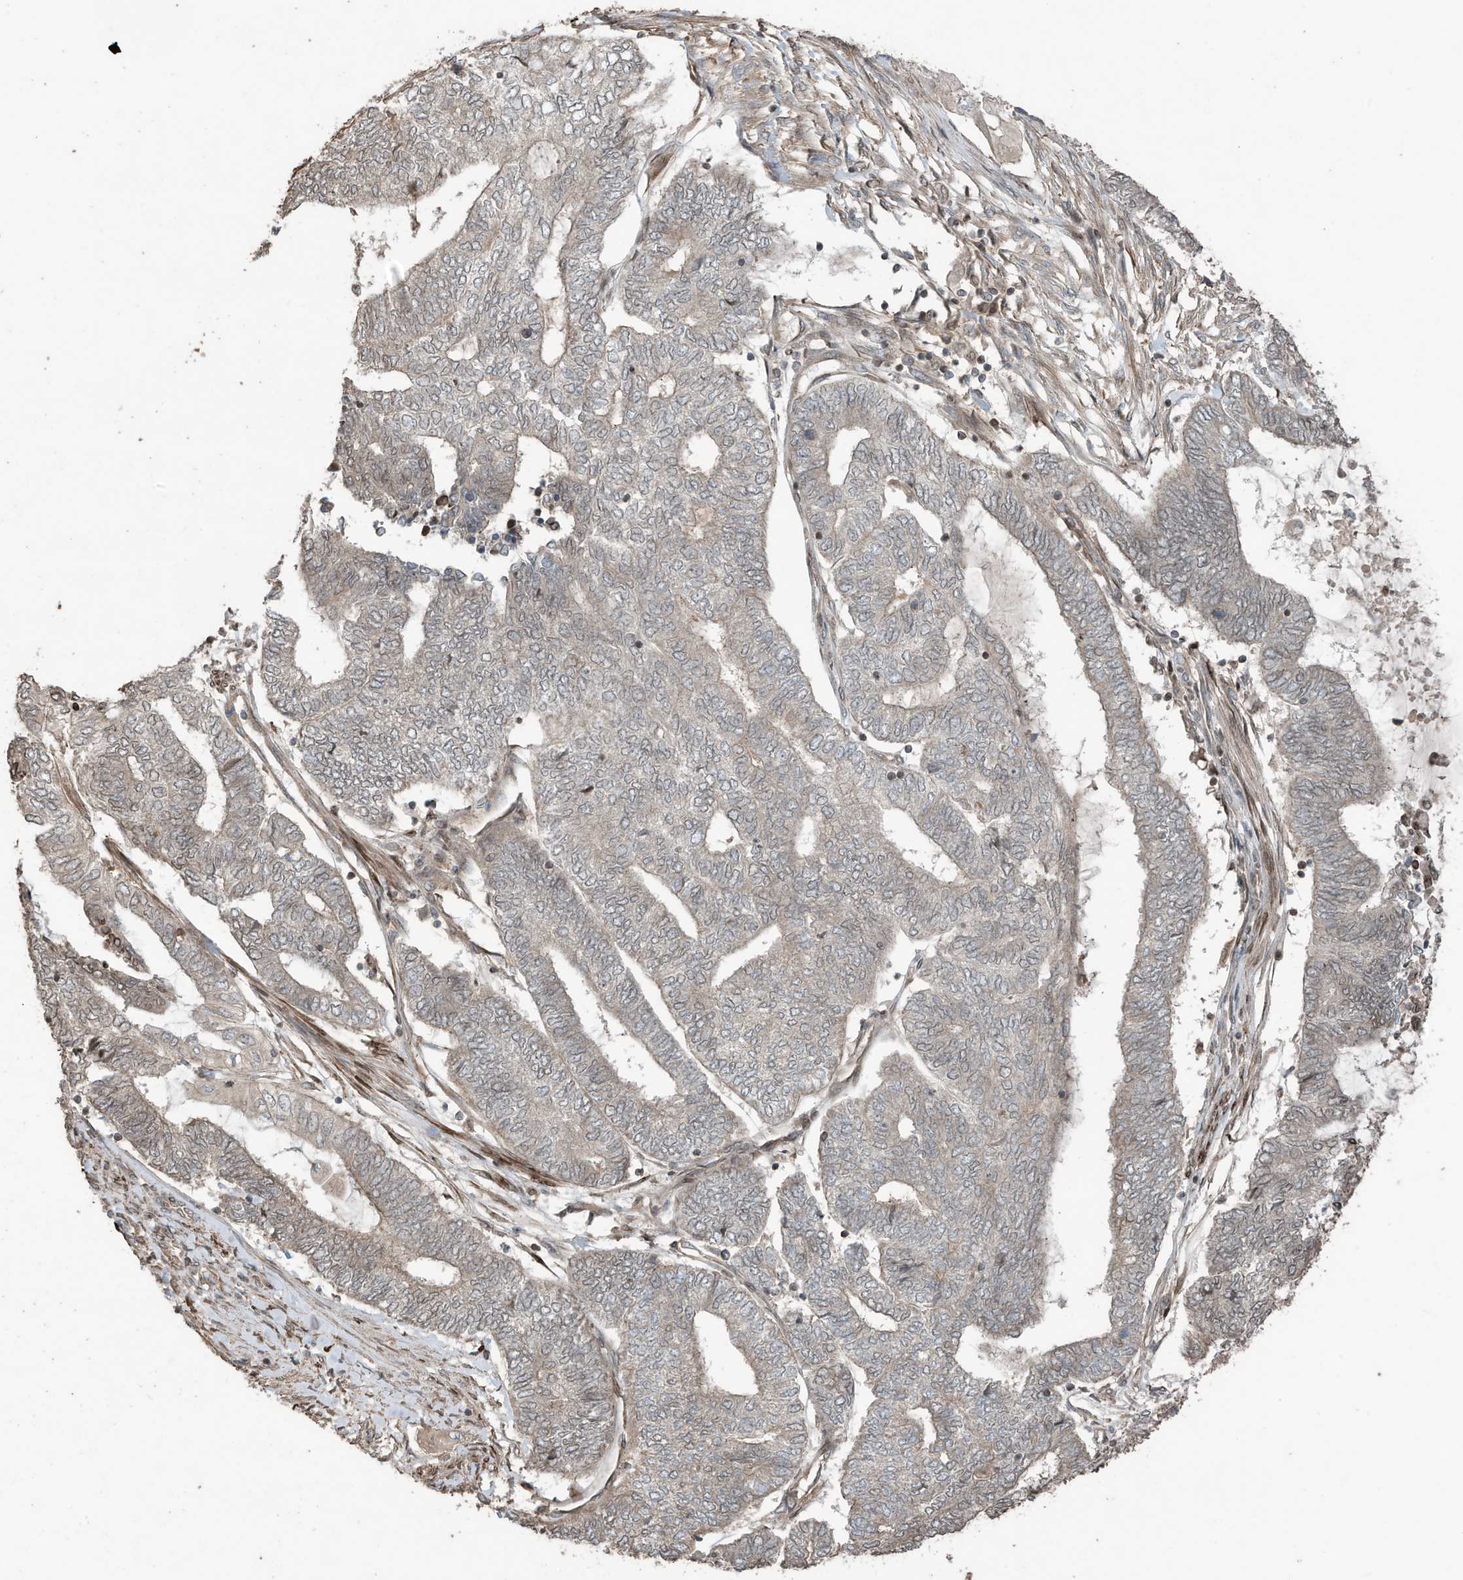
{"staining": {"intensity": "weak", "quantity": "<25%", "location": "cytoplasmic/membranous"}, "tissue": "endometrial cancer", "cell_type": "Tumor cells", "image_type": "cancer", "snomed": [{"axis": "morphology", "description": "Adenocarcinoma, NOS"}, {"axis": "topography", "description": "Uterus"}, {"axis": "topography", "description": "Endometrium"}], "caption": "Endometrial adenocarcinoma was stained to show a protein in brown. There is no significant expression in tumor cells. (IHC, brightfield microscopy, high magnification).", "gene": "ZNF653", "patient": {"sex": "female", "age": 70}}